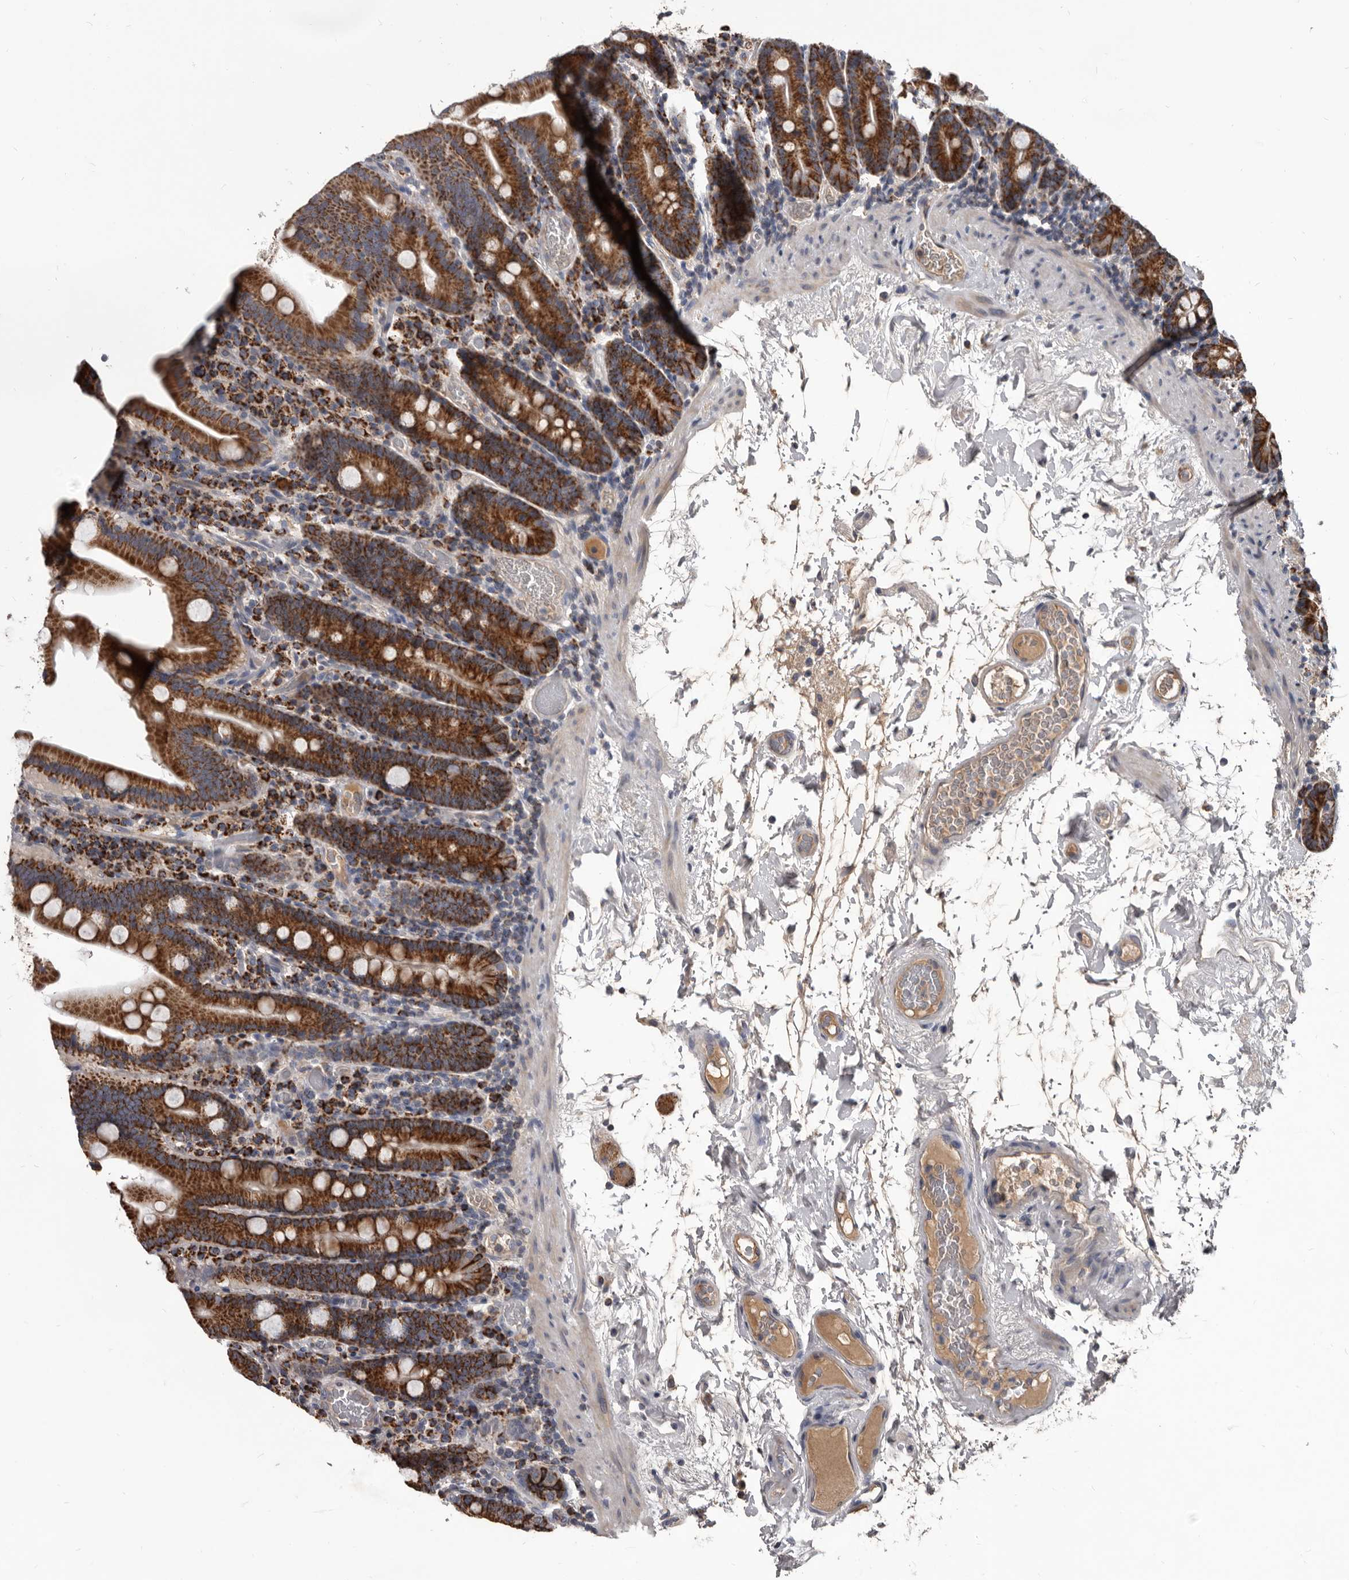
{"staining": {"intensity": "strong", "quantity": ">75%", "location": "cytoplasmic/membranous"}, "tissue": "duodenum", "cell_type": "Glandular cells", "image_type": "normal", "snomed": [{"axis": "morphology", "description": "Normal tissue, NOS"}, {"axis": "topography", "description": "Duodenum"}], "caption": "Immunohistochemical staining of normal human duodenum shows strong cytoplasmic/membranous protein staining in about >75% of glandular cells.", "gene": "ALDH5A1", "patient": {"sex": "male", "age": 55}}